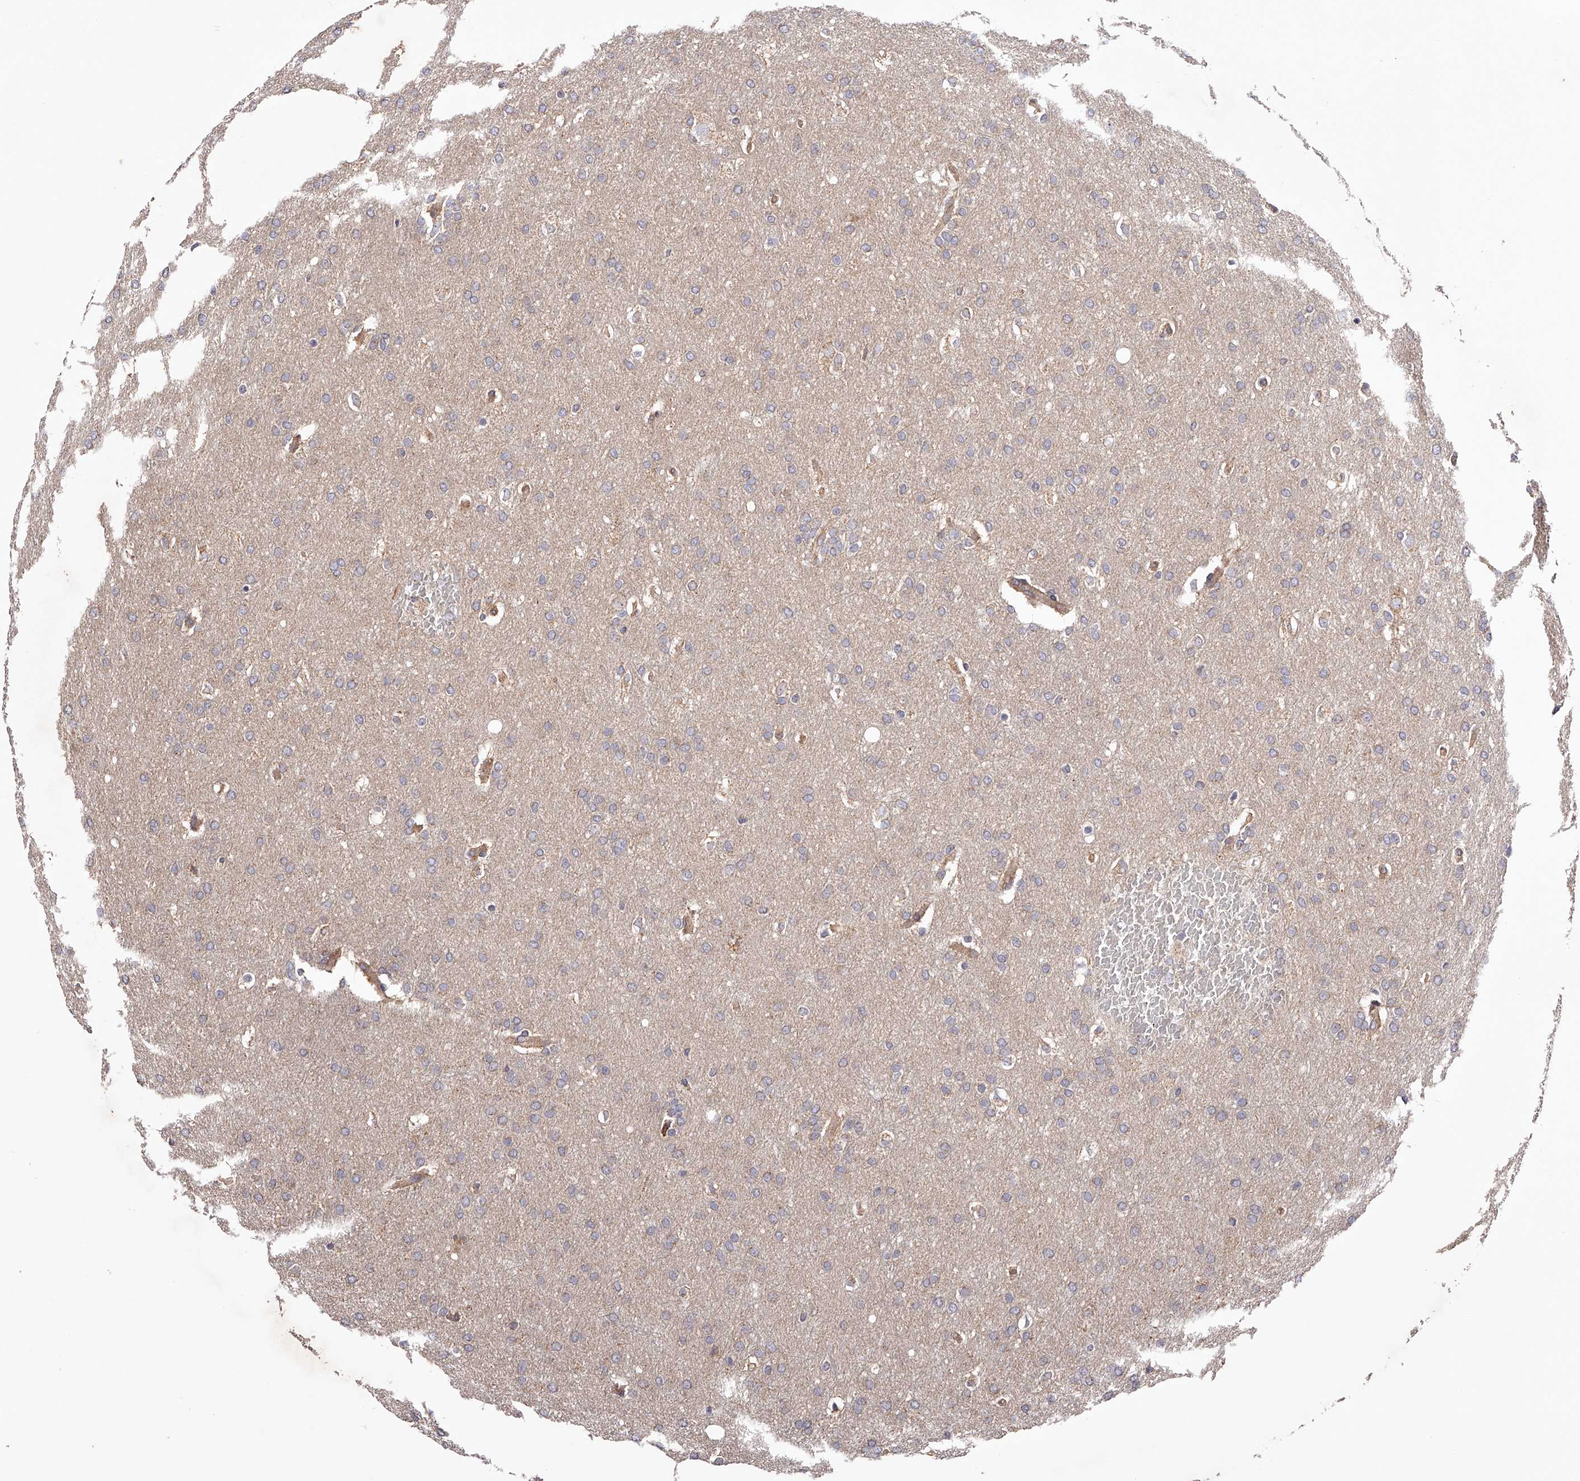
{"staining": {"intensity": "negative", "quantity": "none", "location": "none"}, "tissue": "glioma", "cell_type": "Tumor cells", "image_type": "cancer", "snomed": [{"axis": "morphology", "description": "Glioma, malignant, Low grade"}, {"axis": "topography", "description": "Brain"}], "caption": "An immunohistochemistry (IHC) micrograph of malignant glioma (low-grade) is shown. There is no staining in tumor cells of malignant glioma (low-grade).", "gene": "USP21", "patient": {"sex": "female", "age": 37}}